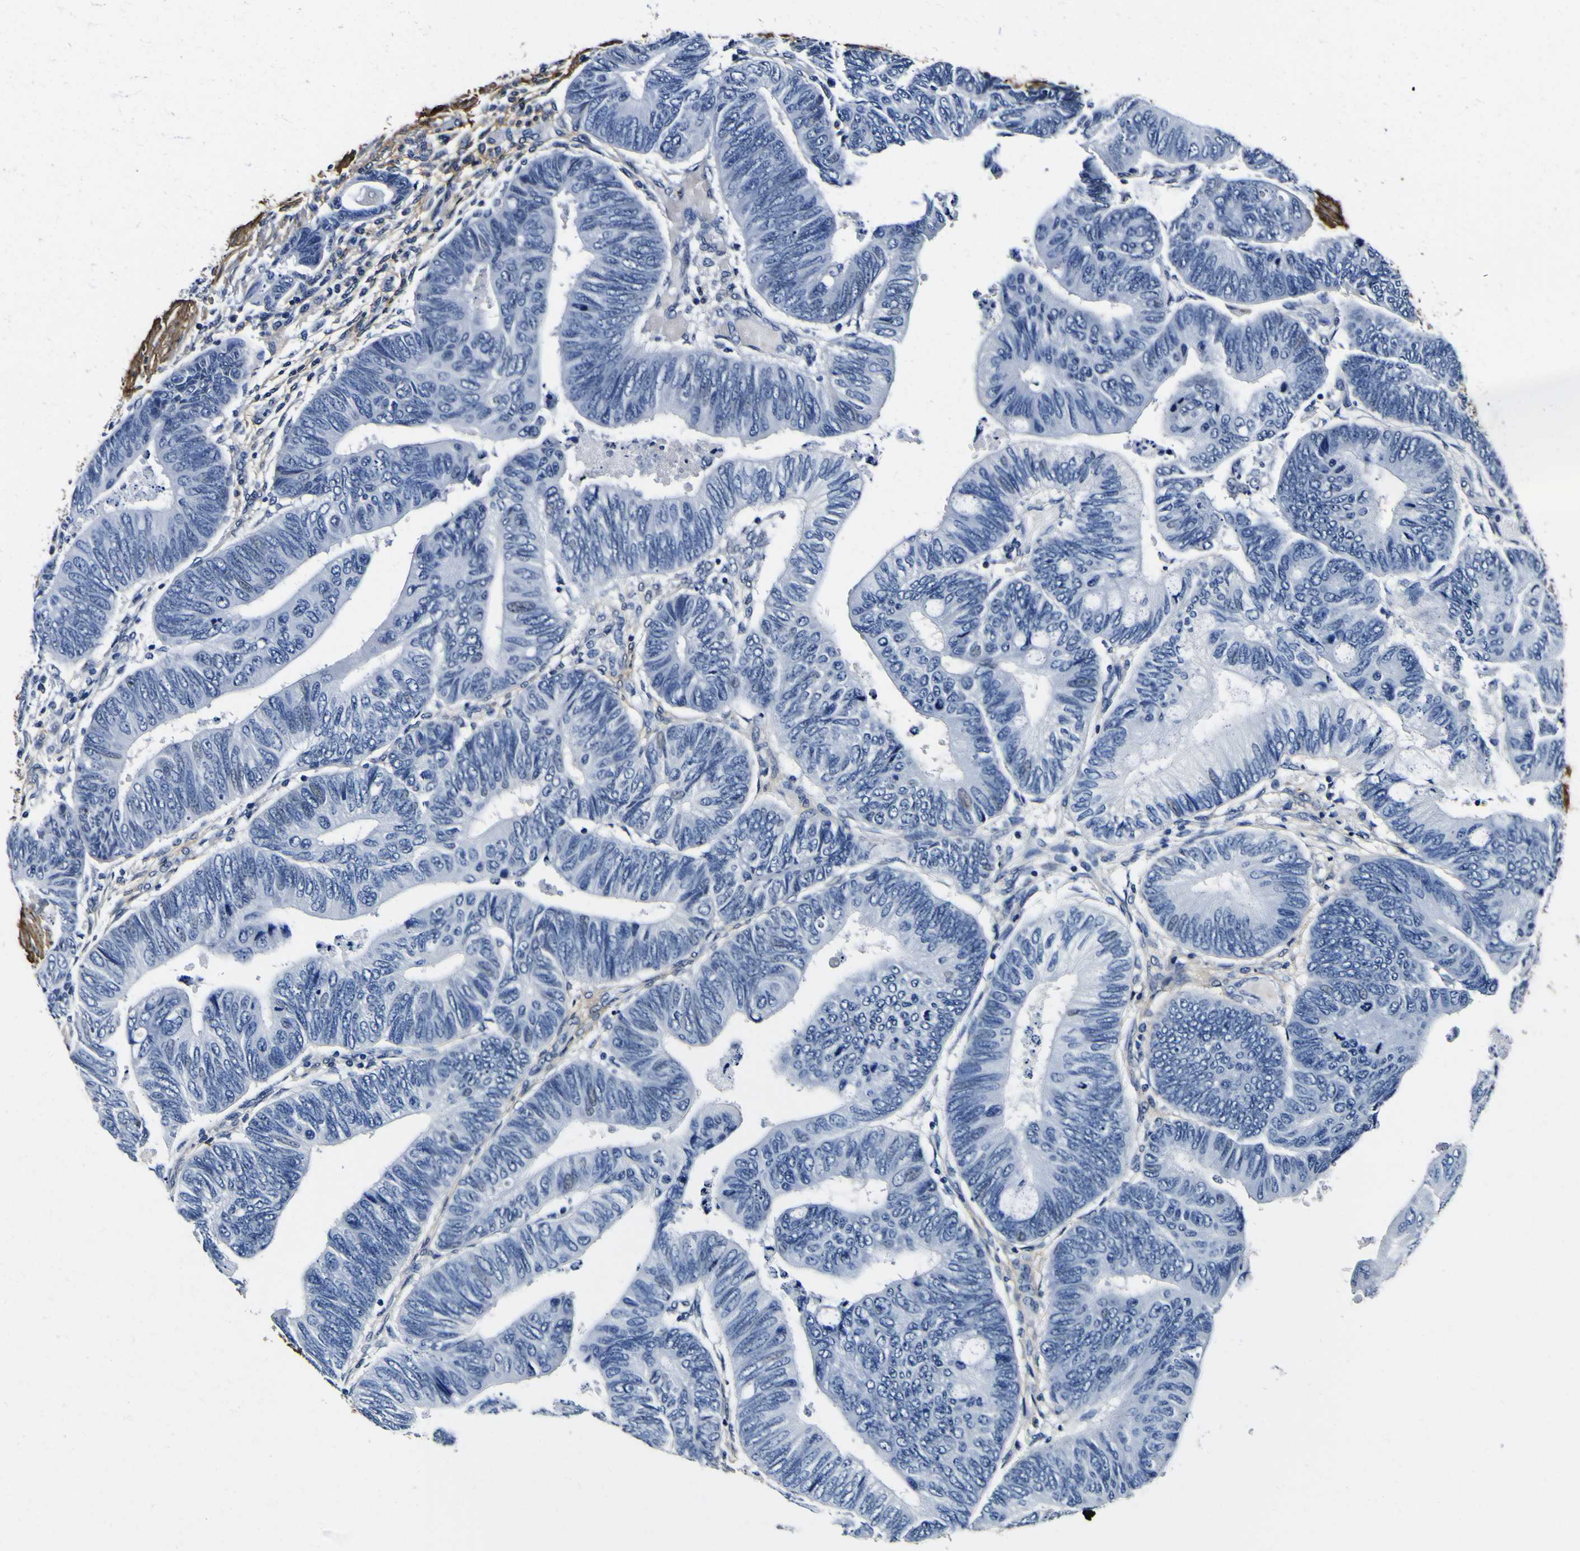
{"staining": {"intensity": "negative", "quantity": "none", "location": "none"}, "tissue": "colorectal cancer", "cell_type": "Tumor cells", "image_type": "cancer", "snomed": [{"axis": "morphology", "description": "Normal tissue, NOS"}, {"axis": "morphology", "description": "Adenocarcinoma, NOS"}, {"axis": "topography", "description": "Rectum"}, {"axis": "topography", "description": "Peripheral nerve tissue"}], "caption": "Tumor cells are negative for protein expression in human colorectal cancer.", "gene": "POSTN", "patient": {"sex": "male", "age": 92}}